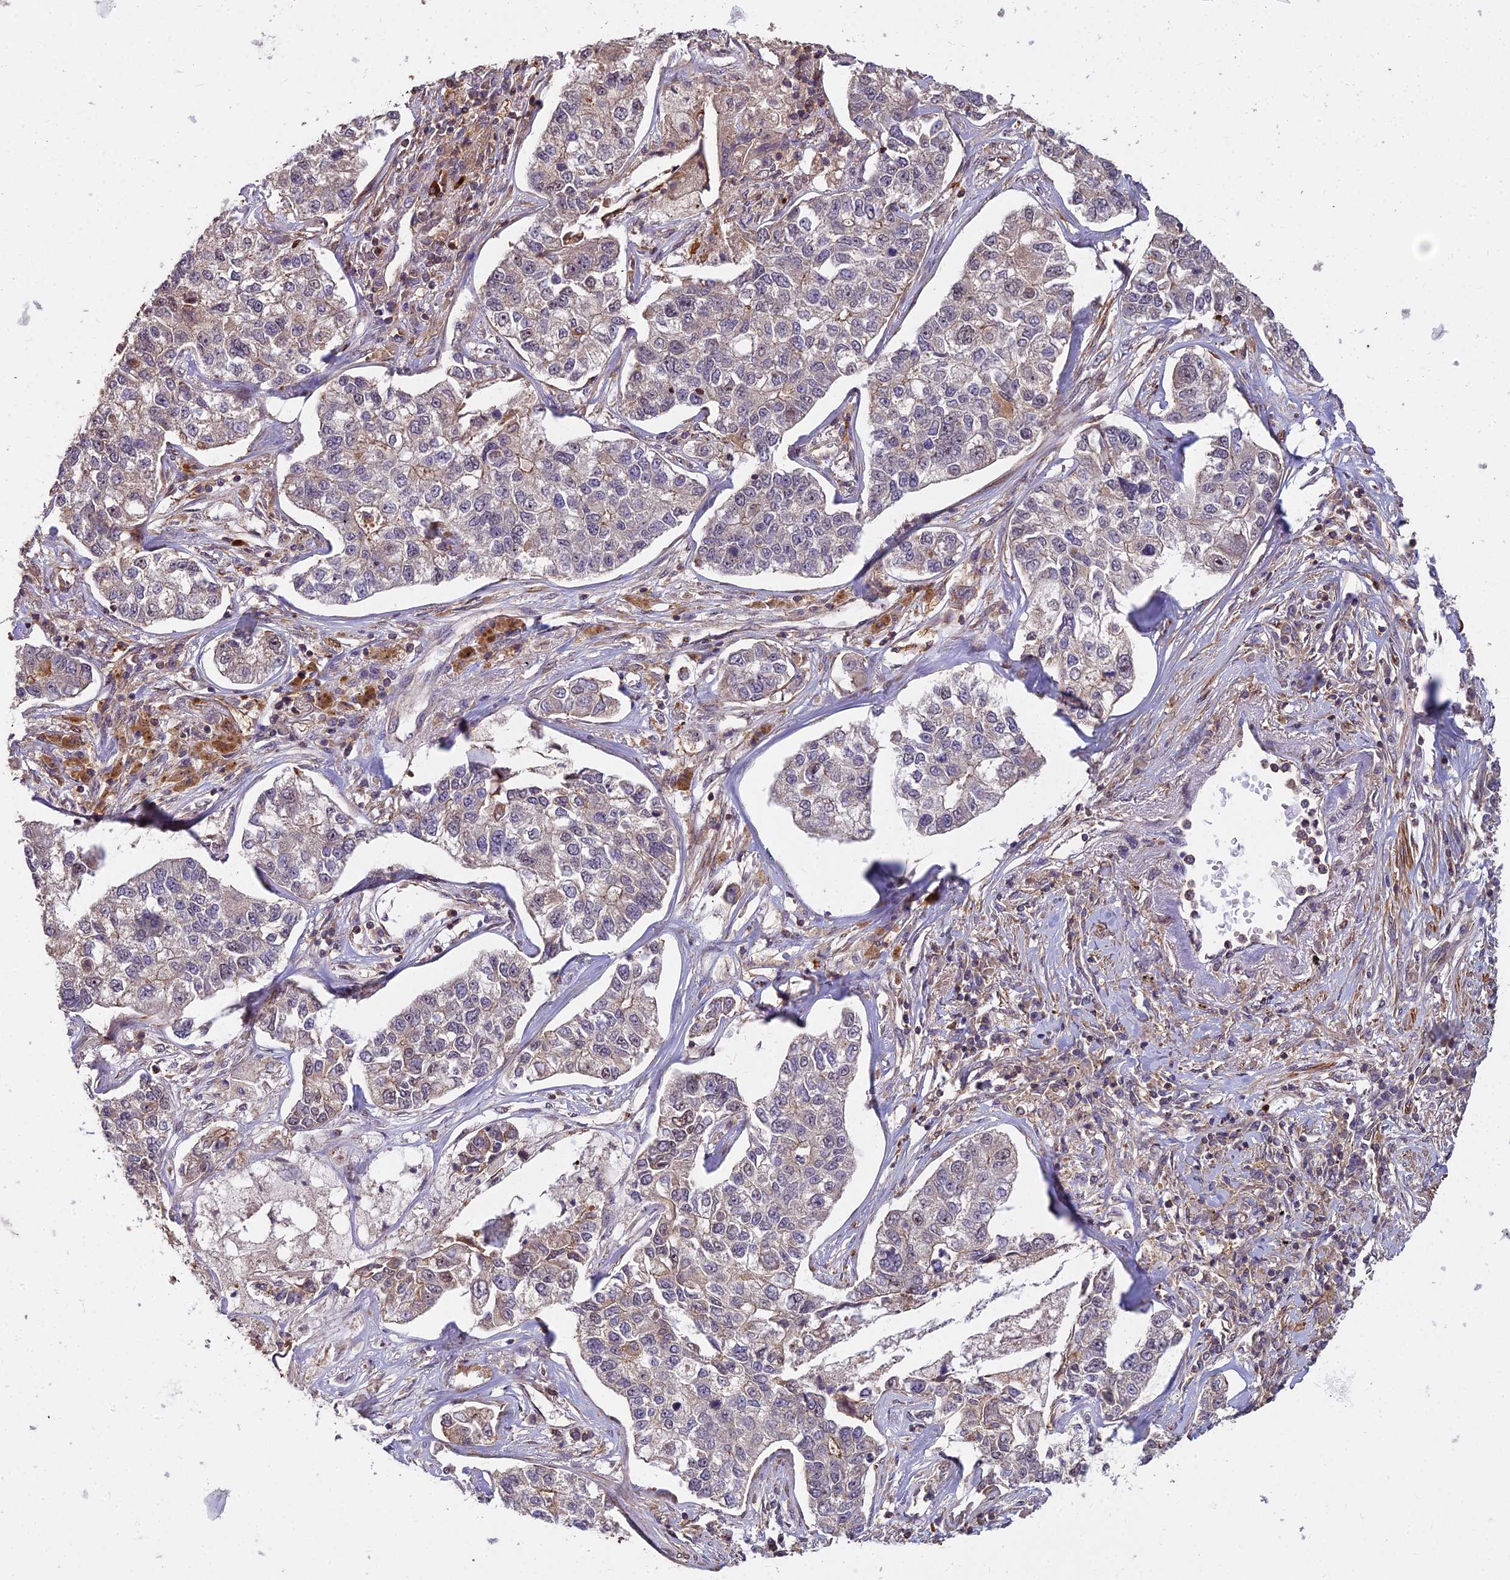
{"staining": {"intensity": "weak", "quantity": "25%-75%", "location": "cytoplasmic/membranous"}, "tissue": "lung cancer", "cell_type": "Tumor cells", "image_type": "cancer", "snomed": [{"axis": "morphology", "description": "Adenocarcinoma, NOS"}, {"axis": "topography", "description": "Lung"}], "caption": "IHC photomicrograph of neoplastic tissue: human lung adenocarcinoma stained using immunohistochemistry (IHC) exhibits low levels of weak protein expression localized specifically in the cytoplasmic/membranous of tumor cells, appearing as a cytoplasmic/membranous brown color.", "gene": "TCEA3", "patient": {"sex": "male", "age": 49}}